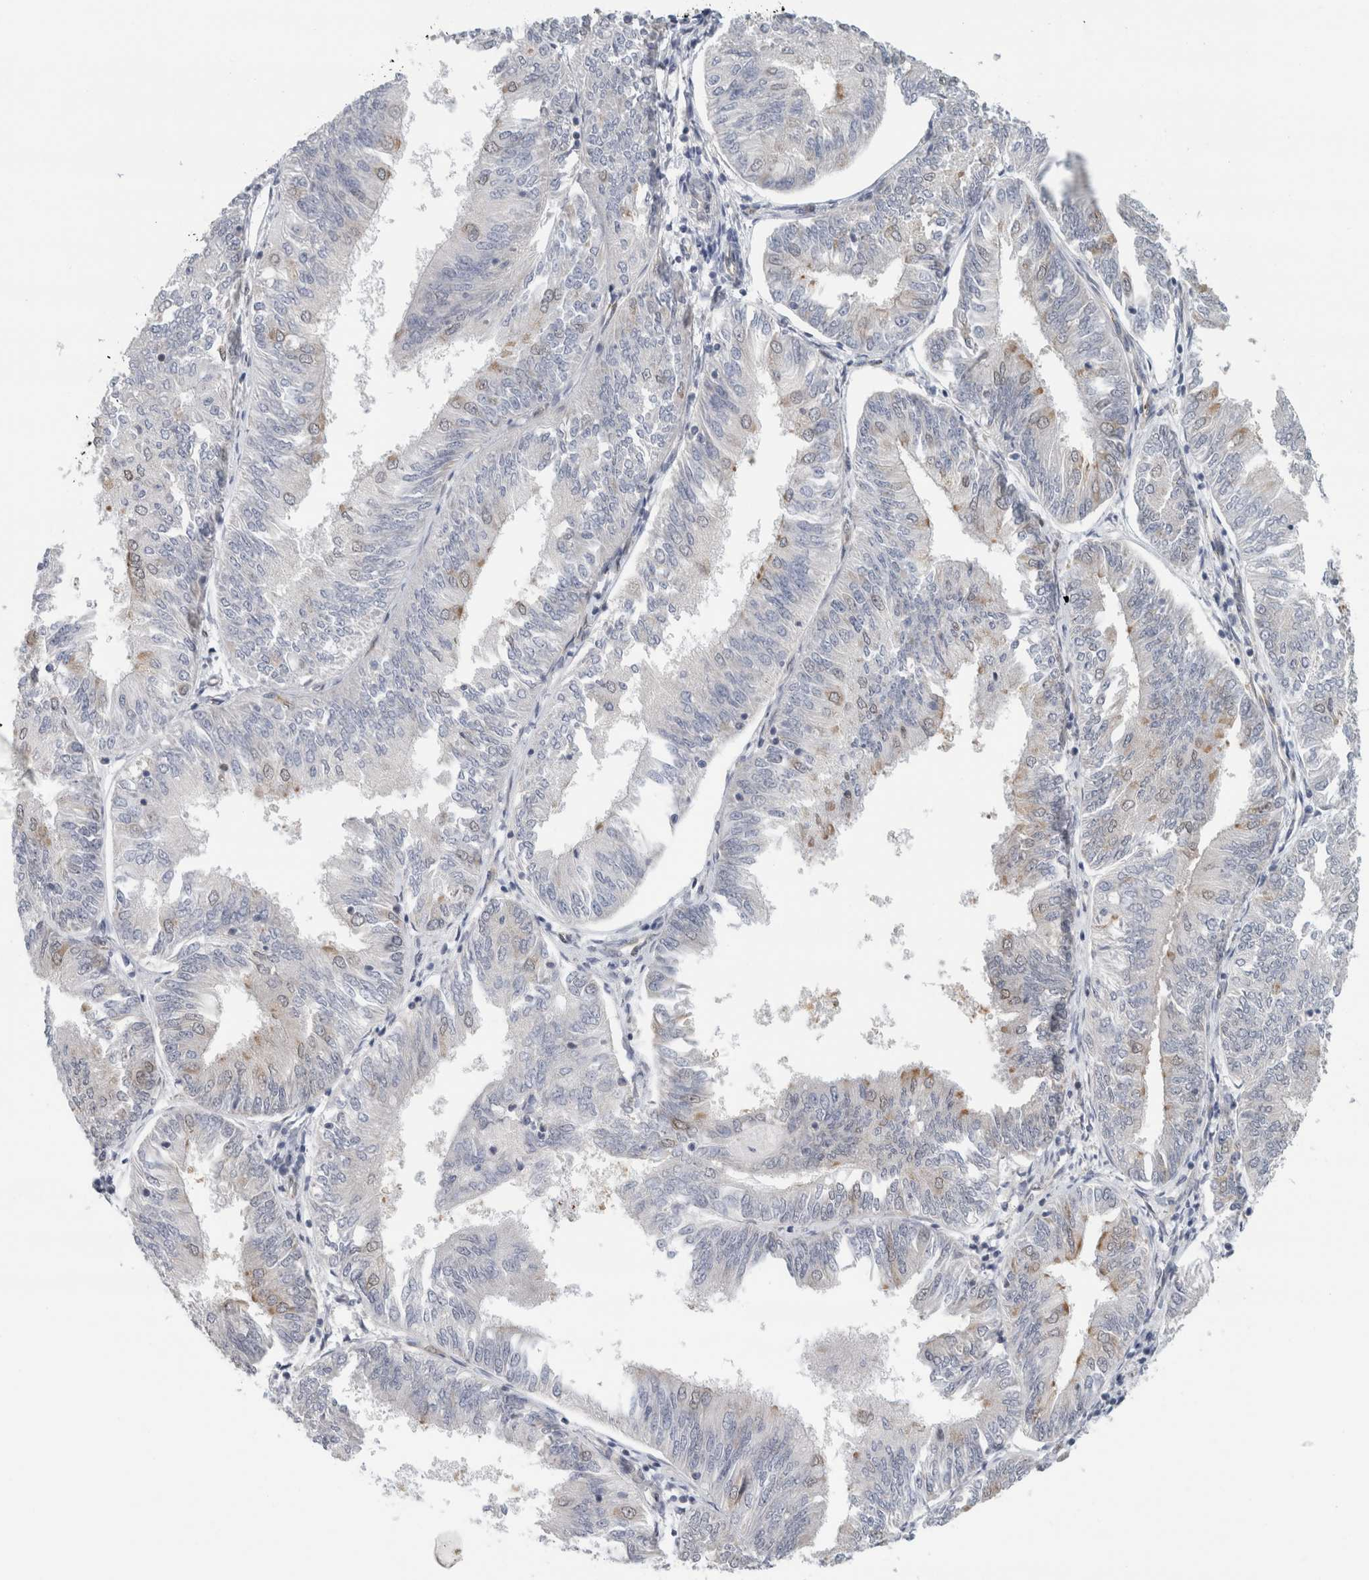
{"staining": {"intensity": "weak", "quantity": "<25%", "location": "cytoplasmic/membranous"}, "tissue": "endometrial cancer", "cell_type": "Tumor cells", "image_type": "cancer", "snomed": [{"axis": "morphology", "description": "Adenocarcinoma, NOS"}, {"axis": "topography", "description": "Endometrium"}], "caption": "This is an immunohistochemistry micrograph of human endometrial cancer (adenocarcinoma). There is no expression in tumor cells.", "gene": "EIF4G3", "patient": {"sex": "female", "age": 58}}